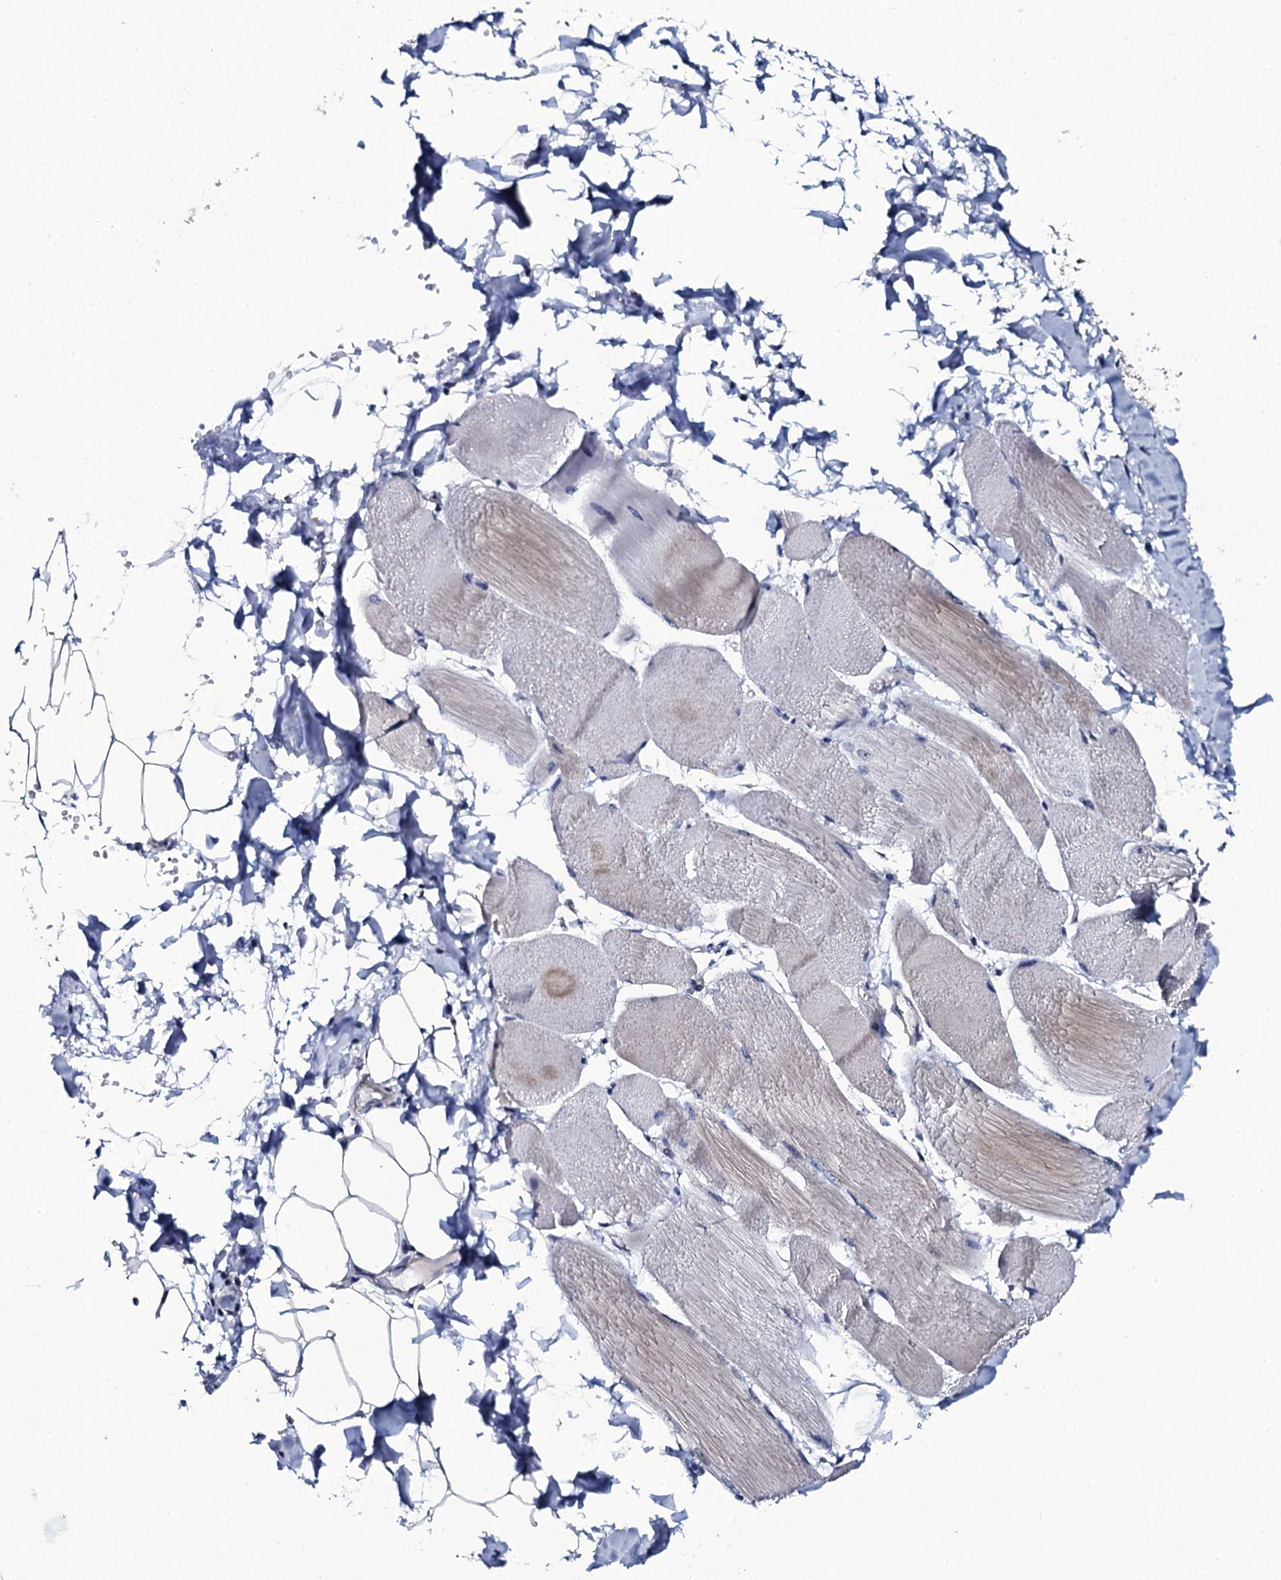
{"staining": {"intensity": "moderate", "quantity": "<25%", "location": "cytoplasmic/membranous"}, "tissue": "skeletal muscle", "cell_type": "Myocytes", "image_type": "normal", "snomed": [{"axis": "morphology", "description": "Normal tissue, NOS"}, {"axis": "morphology", "description": "Basal cell carcinoma"}, {"axis": "topography", "description": "Skeletal muscle"}], "caption": "The micrograph displays staining of unremarkable skeletal muscle, revealing moderate cytoplasmic/membranous protein positivity (brown color) within myocytes. The staining was performed using DAB (3,3'-diaminobenzidine), with brown indicating positive protein expression. Nuclei are stained blue with hematoxylin.", "gene": "NPM2", "patient": {"sex": "female", "age": 64}}